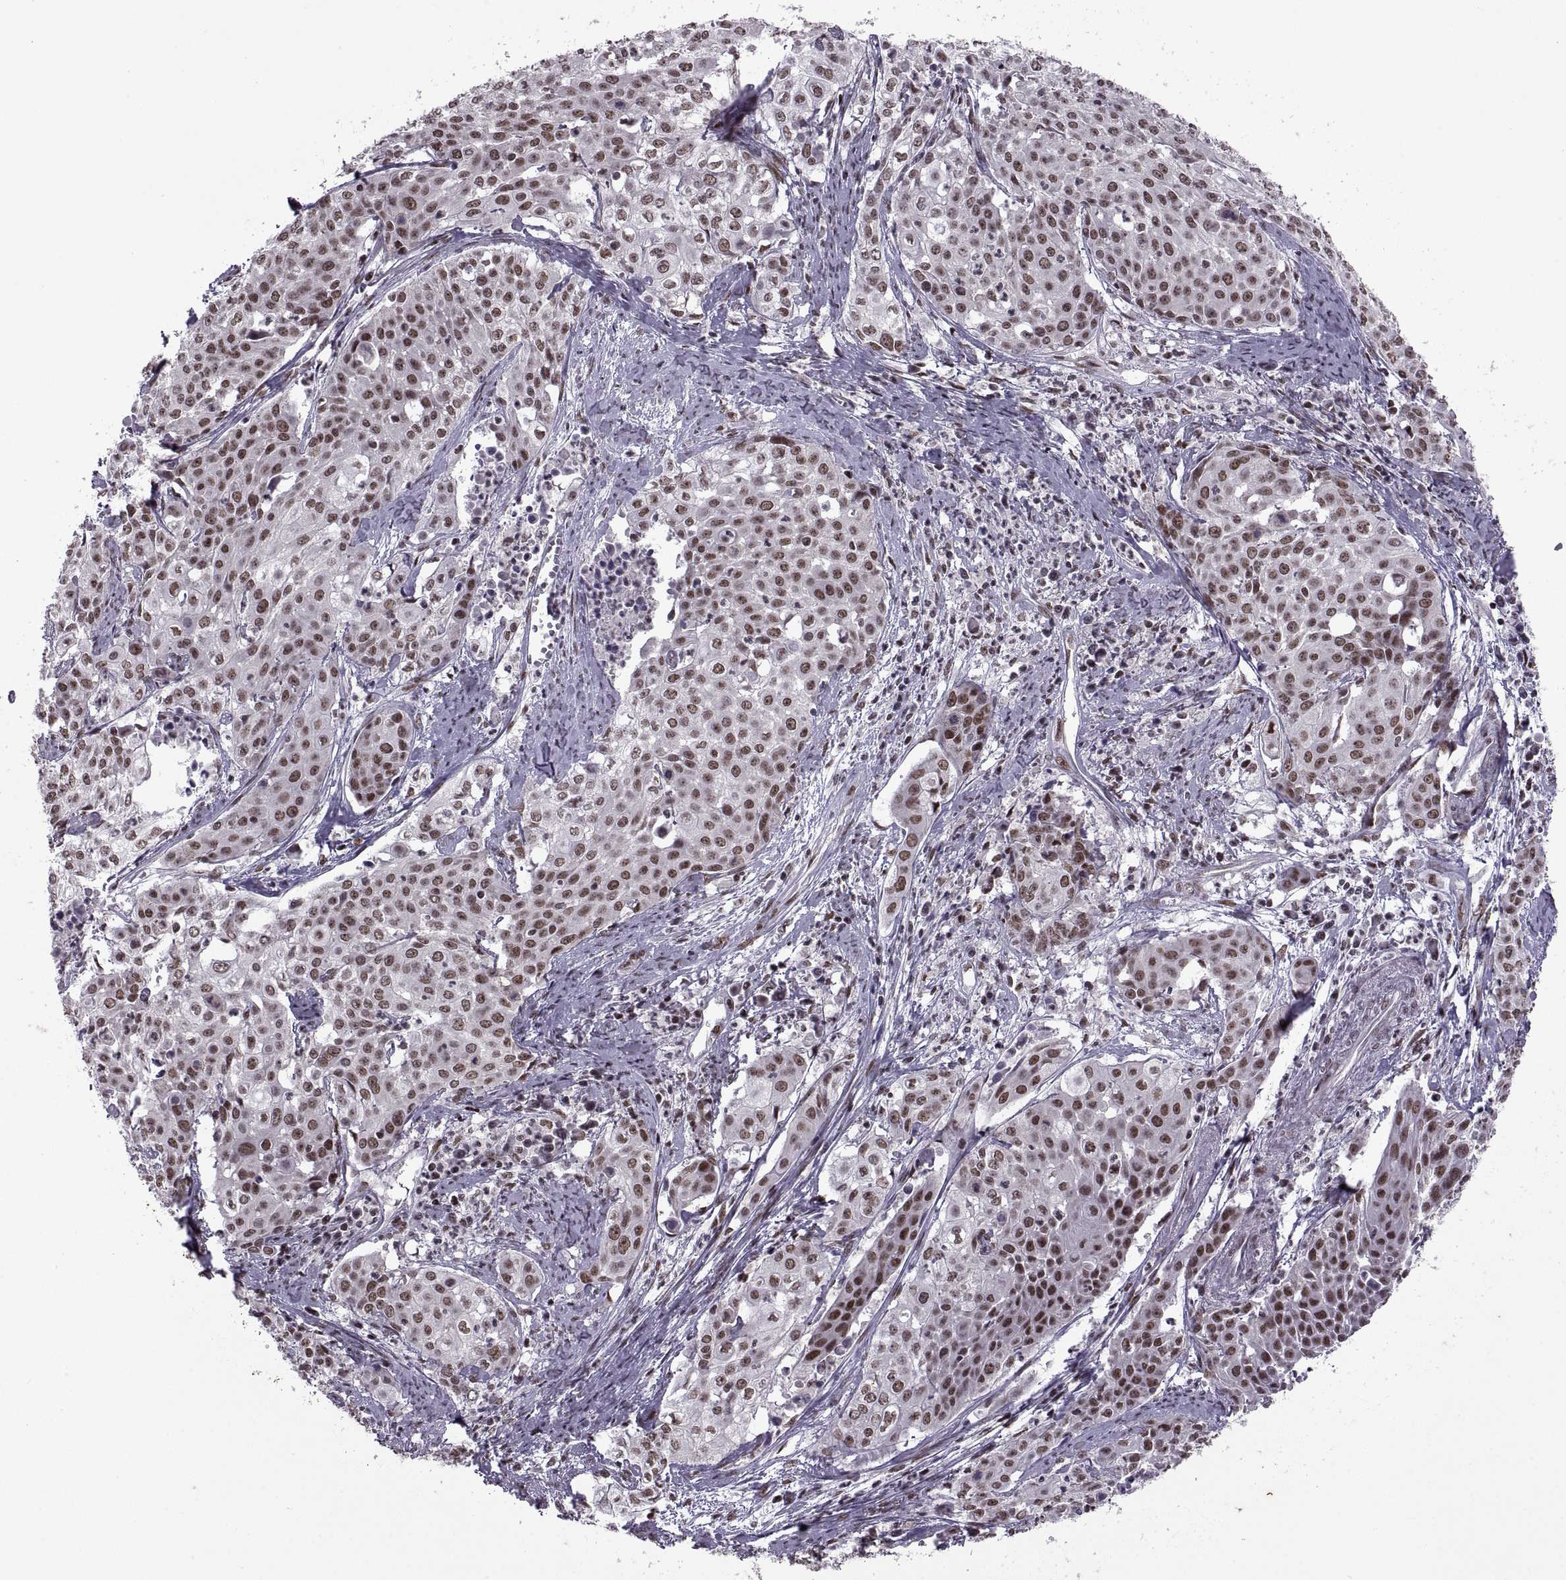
{"staining": {"intensity": "strong", "quantity": "25%-75%", "location": "nuclear"}, "tissue": "cervical cancer", "cell_type": "Tumor cells", "image_type": "cancer", "snomed": [{"axis": "morphology", "description": "Squamous cell carcinoma, NOS"}, {"axis": "topography", "description": "Cervix"}], "caption": "Approximately 25%-75% of tumor cells in human squamous cell carcinoma (cervical) reveal strong nuclear protein expression as visualized by brown immunohistochemical staining.", "gene": "MT1E", "patient": {"sex": "female", "age": 39}}